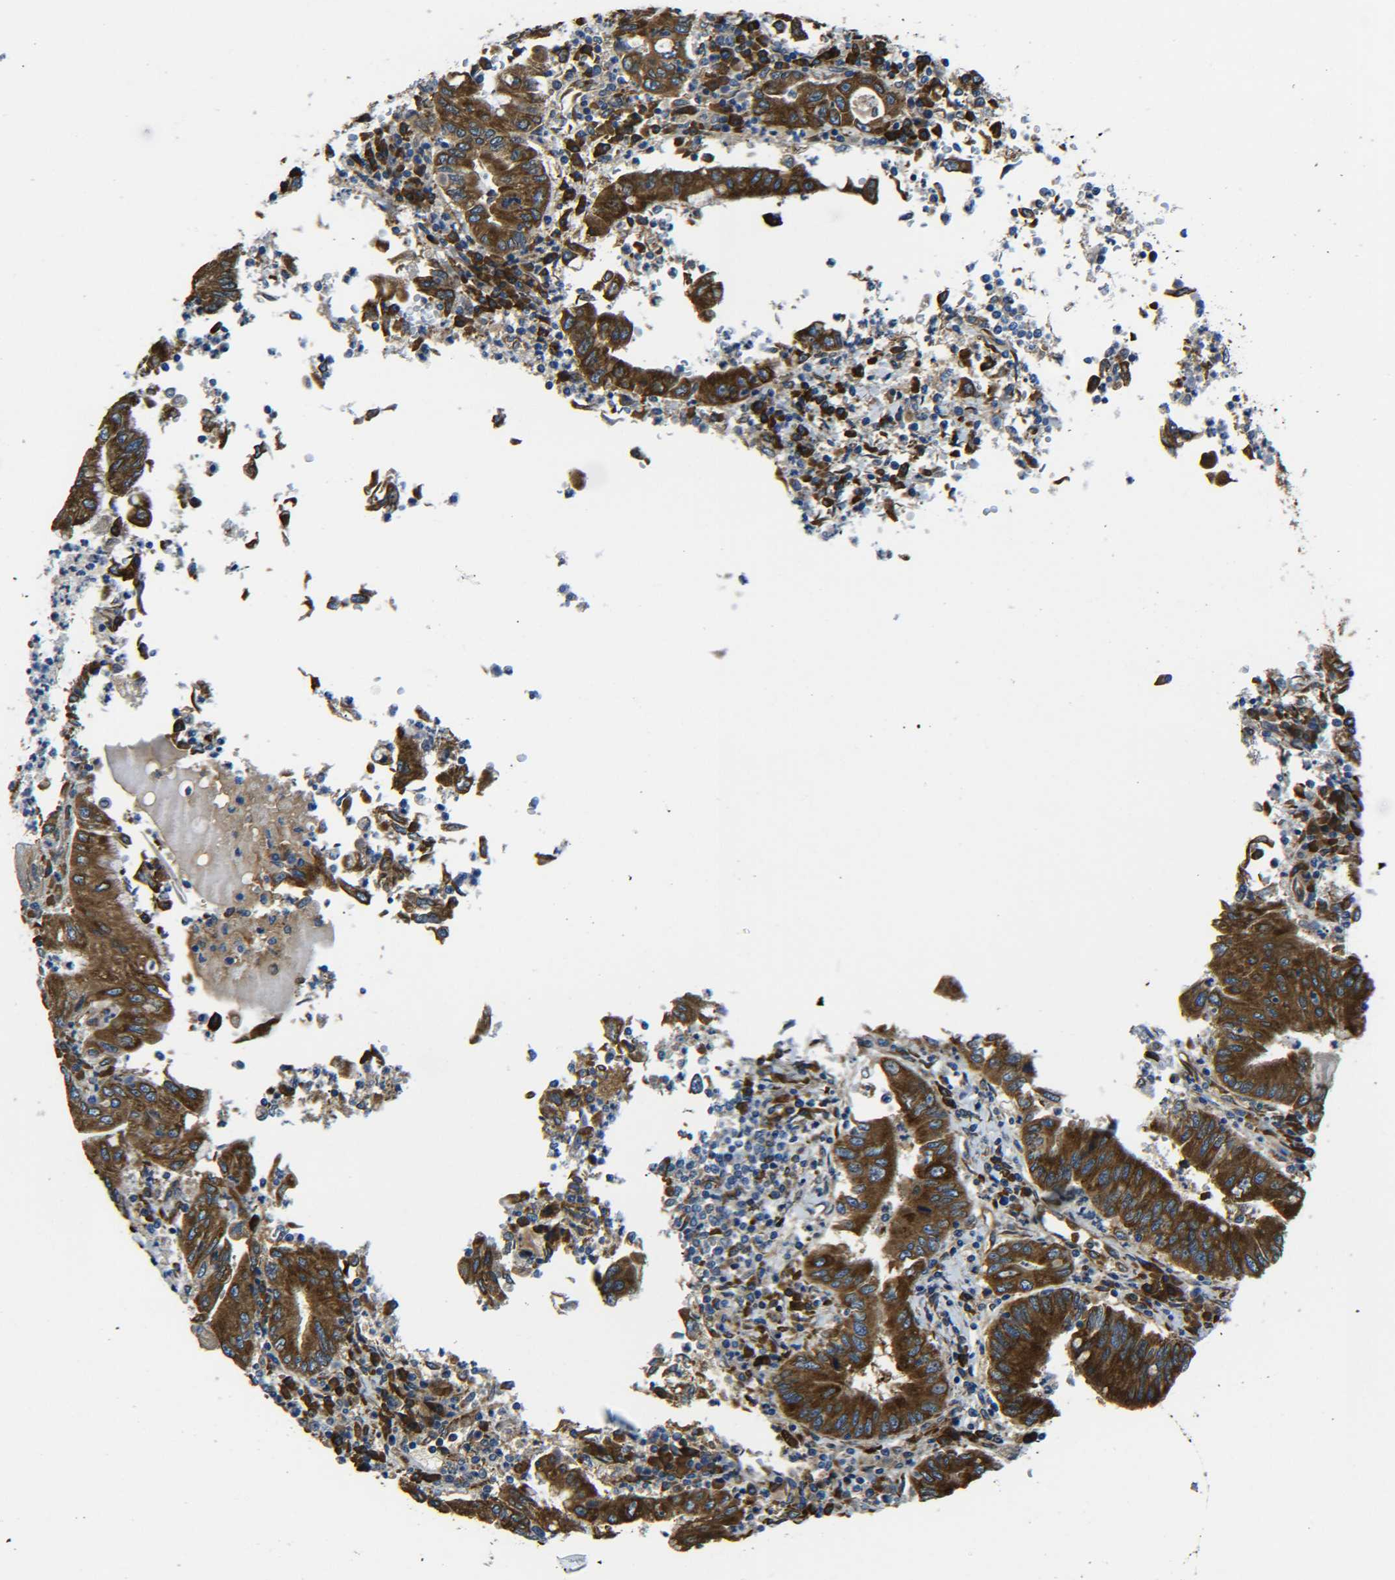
{"staining": {"intensity": "strong", "quantity": ">75%", "location": "cytoplasmic/membranous"}, "tissue": "stomach cancer", "cell_type": "Tumor cells", "image_type": "cancer", "snomed": [{"axis": "morphology", "description": "Normal tissue, NOS"}, {"axis": "morphology", "description": "Adenocarcinoma, NOS"}, {"axis": "topography", "description": "Esophagus"}, {"axis": "topography", "description": "Stomach, upper"}, {"axis": "topography", "description": "Peripheral nerve tissue"}], "caption": "DAB (3,3'-diaminobenzidine) immunohistochemical staining of stomach cancer (adenocarcinoma) shows strong cytoplasmic/membranous protein positivity in approximately >75% of tumor cells. (Brightfield microscopy of DAB IHC at high magnification).", "gene": "PREB", "patient": {"sex": "male", "age": 62}}